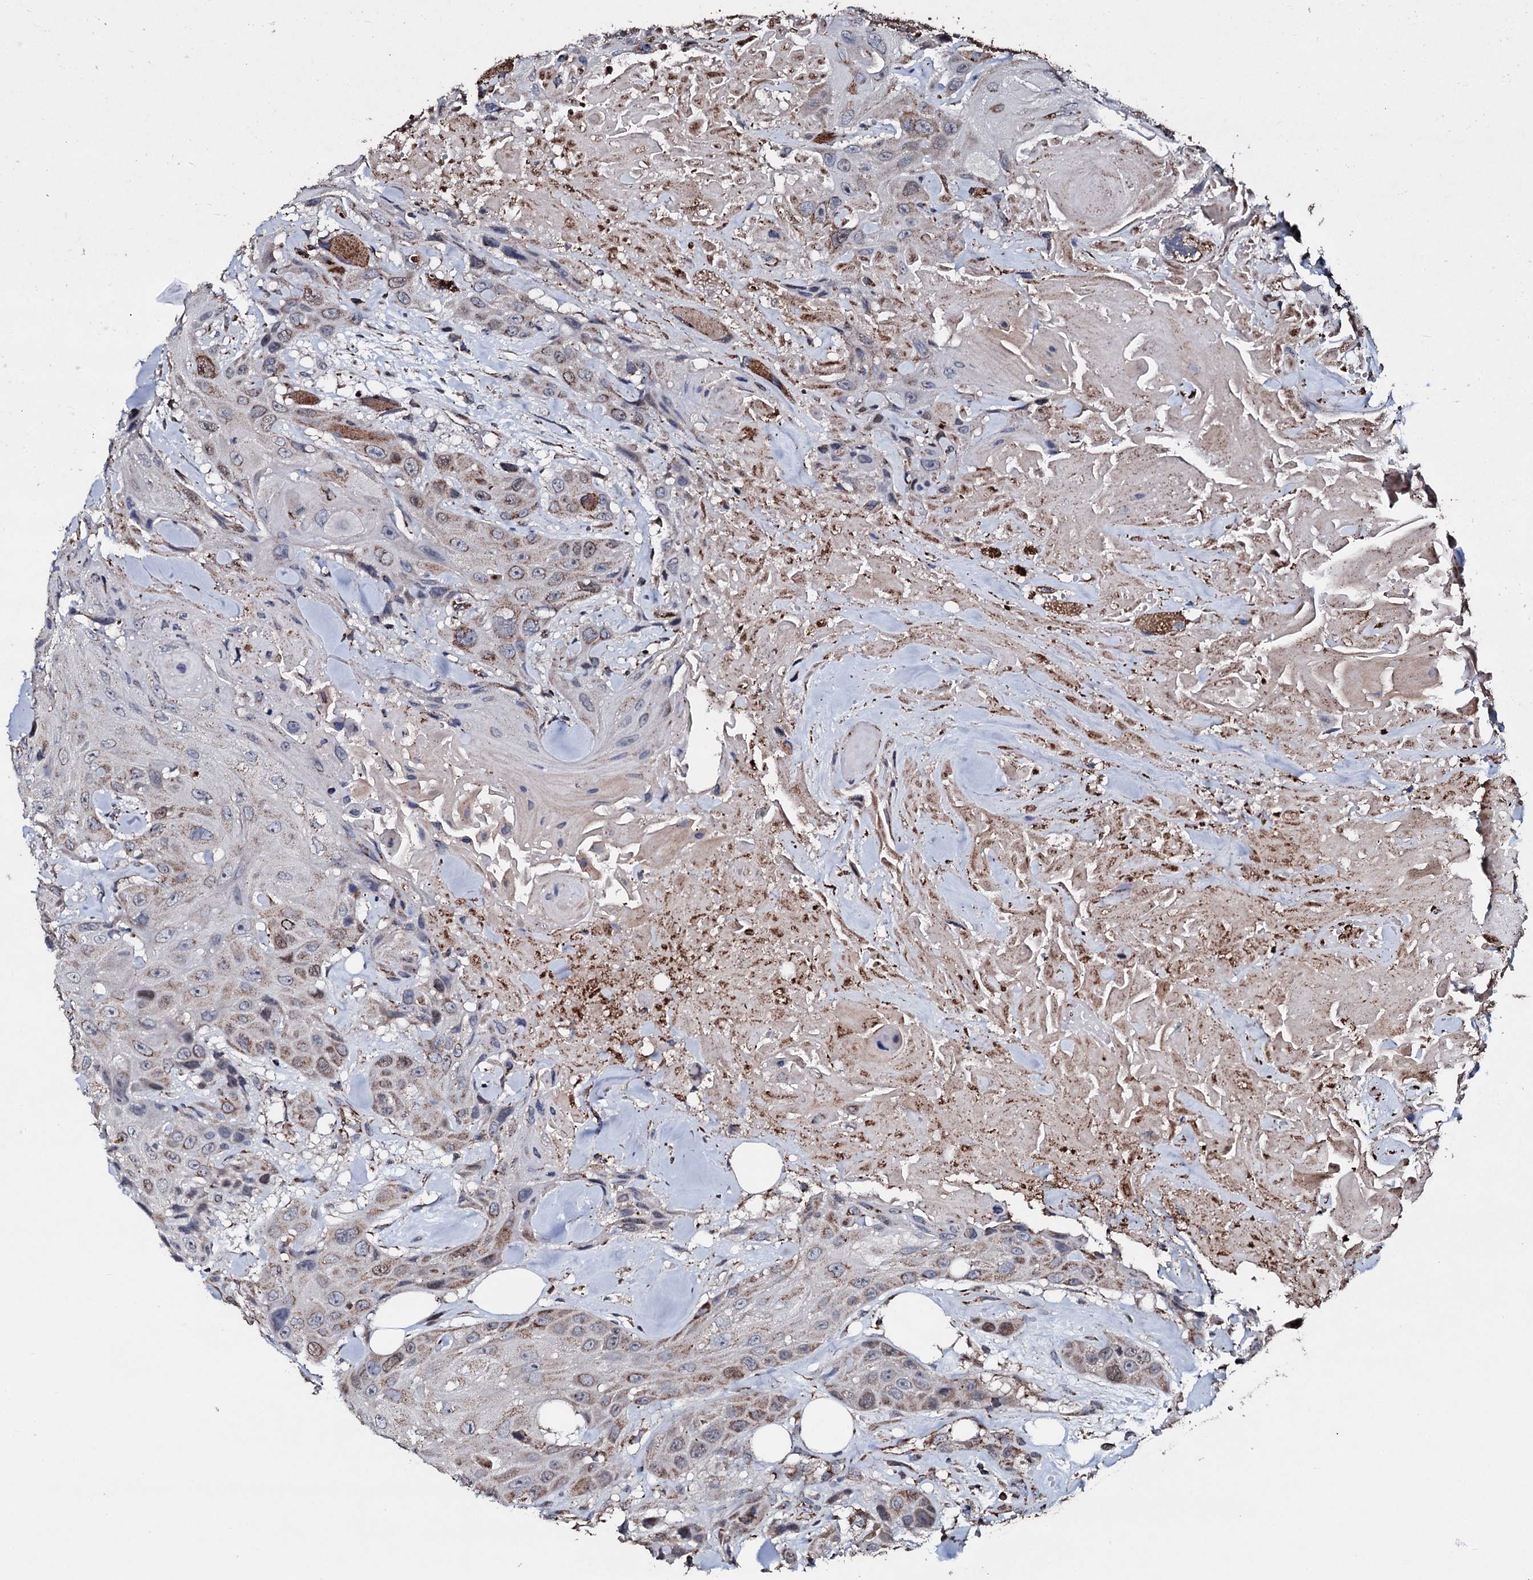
{"staining": {"intensity": "weak", "quantity": "25%-75%", "location": "cytoplasmic/membranous"}, "tissue": "head and neck cancer", "cell_type": "Tumor cells", "image_type": "cancer", "snomed": [{"axis": "morphology", "description": "Squamous cell carcinoma, NOS"}, {"axis": "topography", "description": "Head-Neck"}], "caption": "A photomicrograph of human head and neck cancer (squamous cell carcinoma) stained for a protein exhibits weak cytoplasmic/membranous brown staining in tumor cells. (Brightfield microscopy of DAB IHC at high magnification).", "gene": "DYNC2I2", "patient": {"sex": "male", "age": 81}}